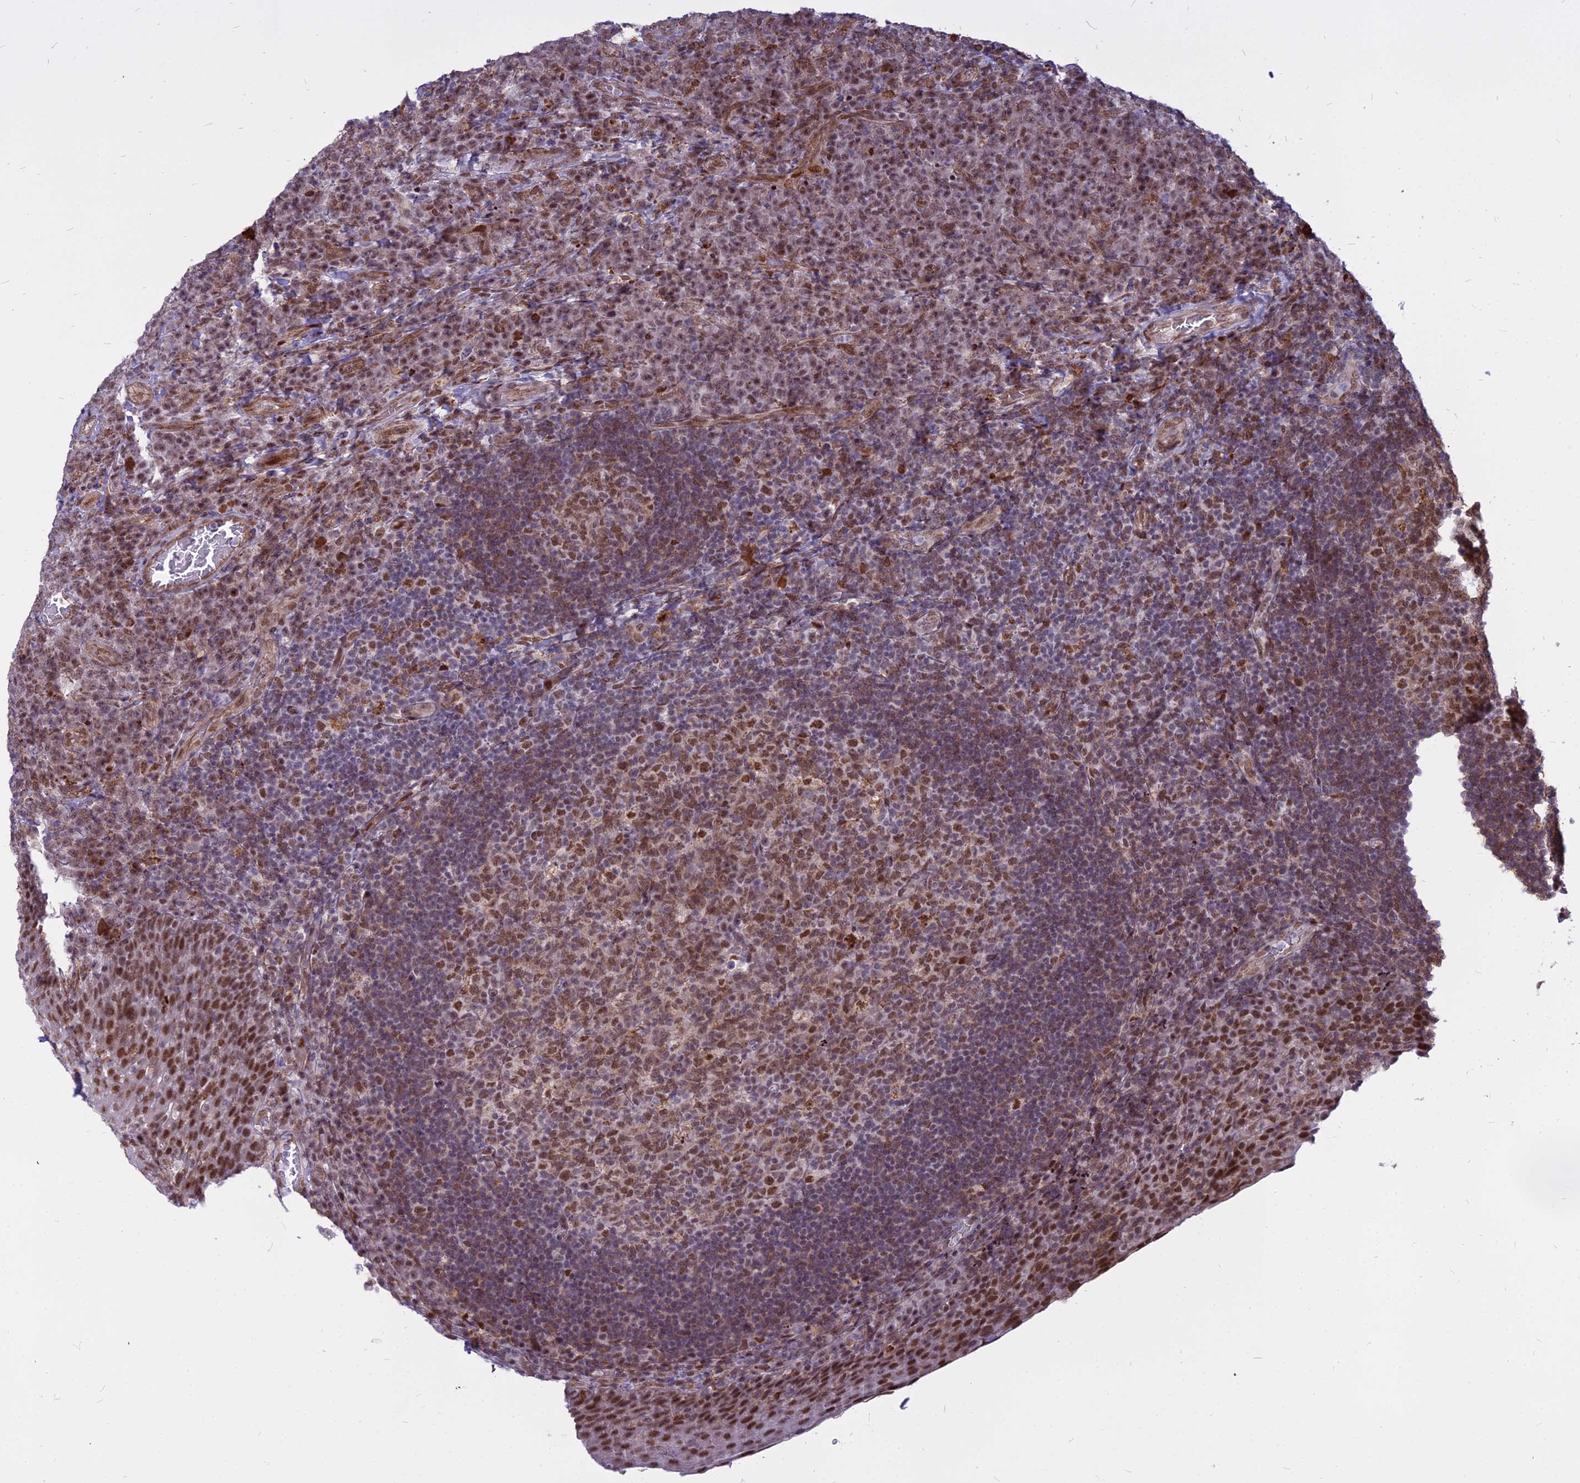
{"staining": {"intensity": "moderate", "quantity": ">75%", "location": "nuclear"}, "tissue": "tonsil", "cell_type": "Germinal center cells", "image_type": "normal", "snomed": [{"axis": "morphology", "description": "Normal tissue, NOS"}, {"axis": "topography", "description": "Tonsil"}], "caption": "Immunohistochemical staining of normal tonsil demonstrates >75% levels of moderate nuclear protein staining in approximately >75% of germinal center cells. (DAB IHC with brightfield microscopy, high magnification).", "gene": "ALG10B", "patient": {"sex": "male", "age": 17}}